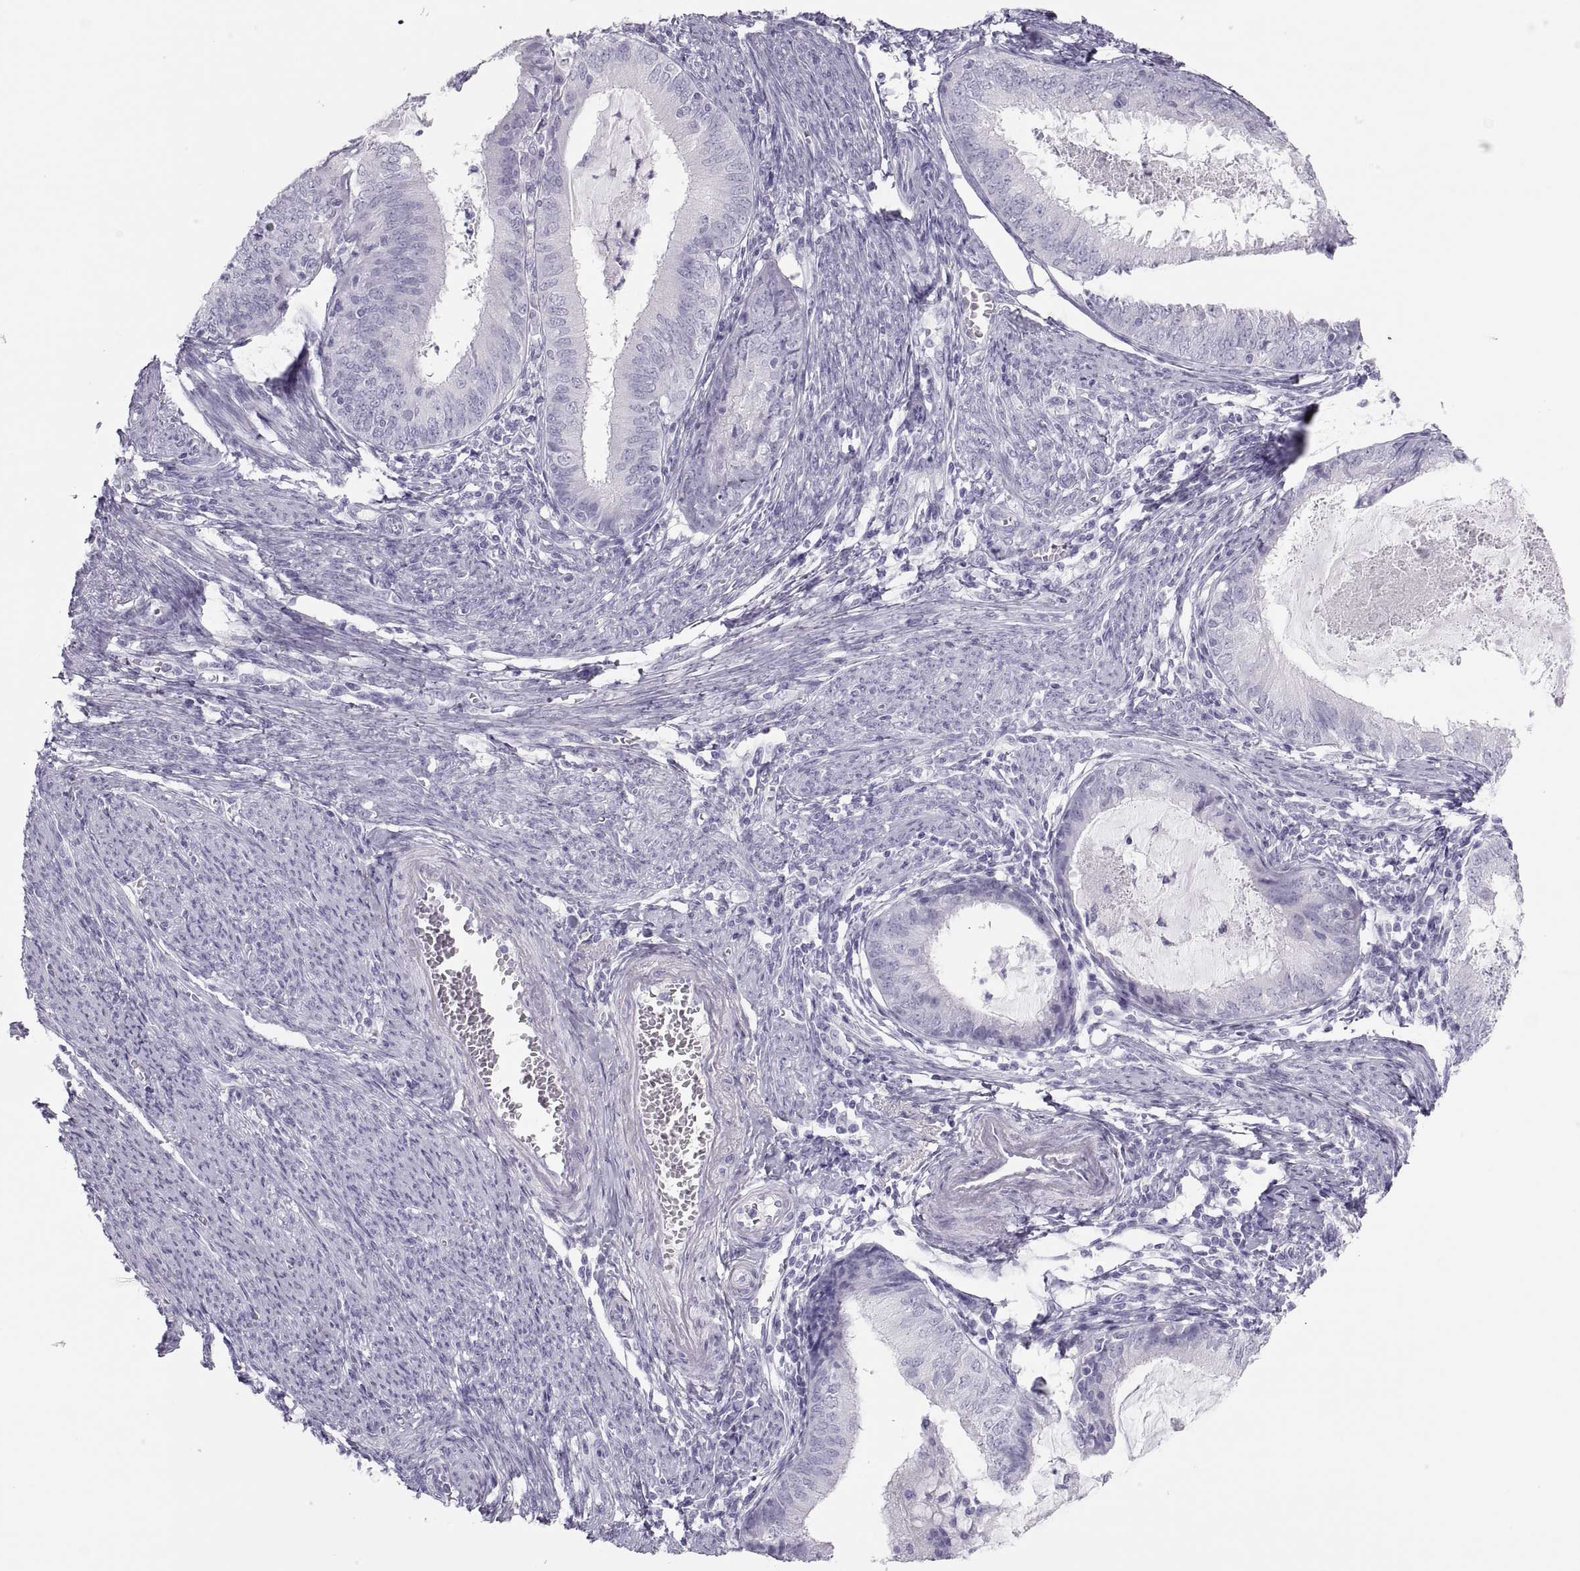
{"staining": {"intensity": "negative", "quantity": "none", "location": "none"}, "tissue": "endometrial cancer", "cell_type": "Tumor cells", "image_type": "cancer", "snomed": [{"axis": "morphology", "description": "Adenocarcinoma, NOS"}, {"axis": "topography", "description": "Endometrium"}], "caption": "Human endometrial cancer stained for a protein using immunohistochemistry displays no staining in tumor cells.", "gene": "SEMG1", "patient": {"sex": "female", "age": 57}}